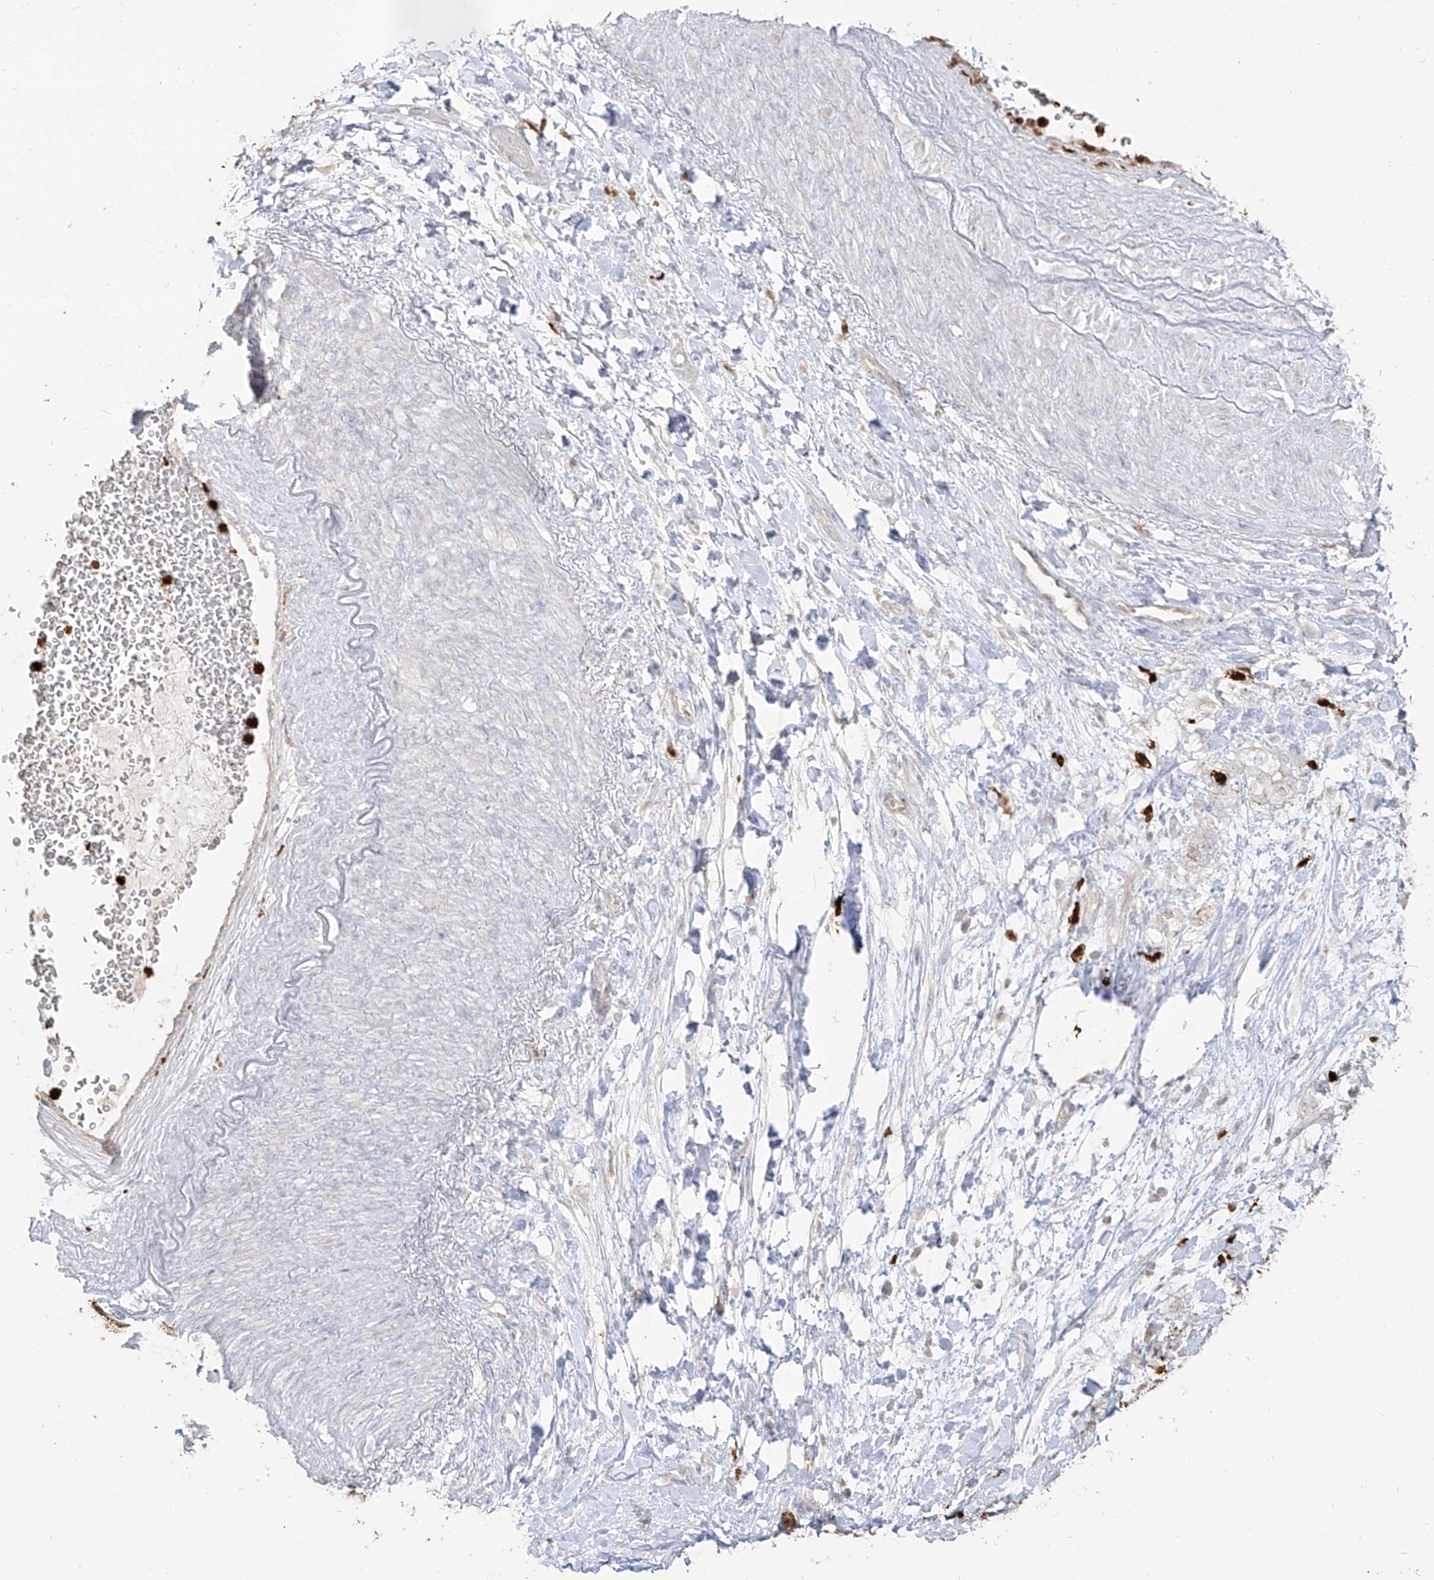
{"staining": {"intensity": "negative", "quantity": "none", "location": "none"}, "tissue": "pancreatic cancer", "cell_type": "Tumor cells", "image_type": "cancer", "snomed": [{"axis": "morphology", "description": "Adenocarcinoma, NOS"}, {"axis": "topography", "description": "Pancreas"}], "caption": "This histopathology image is of pancreatic cancer stained with immunohistochemistry to label a protein in brown with the nuclei are counter-stained blue. There is no expression in tumor cells.", "gene": "ZNF227", "patient": {"sex": "female", "age": 73}}